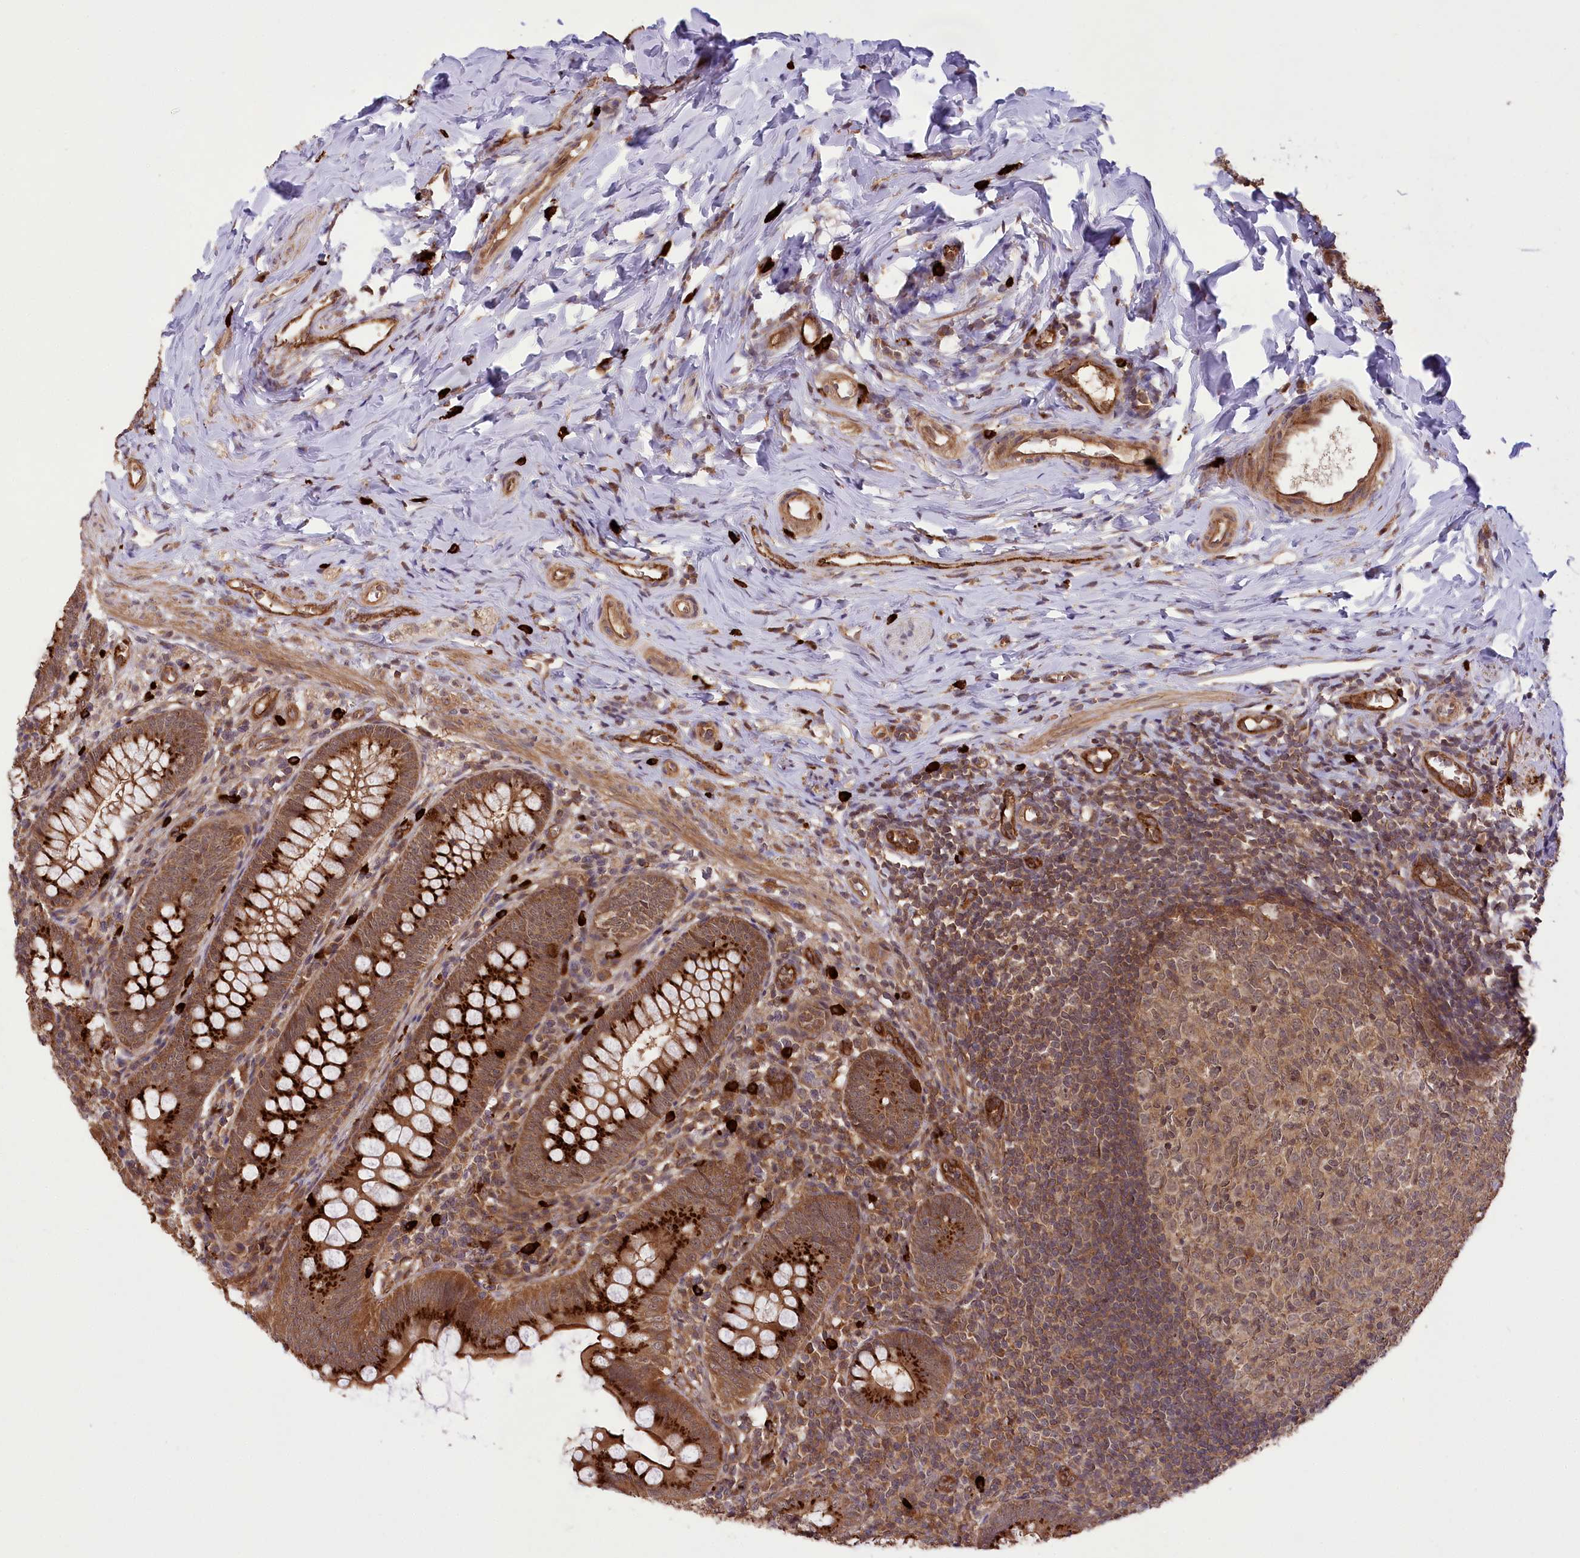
{"staining": {"intensity": "strong", "quantity": ">75%", "location": "cytoplasmic/membranous"}, "tissue": "appendix", "cell_type": "Glandular cells", "image_type": "normal", "snomed": [{"axis": "morphology", "description": "Normal tissue, NOS"}, {"axis": "topography", "description": "Appendix"}], "caption": "Appendix stained for a protein (brown) demonstrates strong cytoplasmic/membranous positive positivity in about >75% of glandular cells.", "gene": "CARD19", "patient": {"sex": "male", "age": 14}}